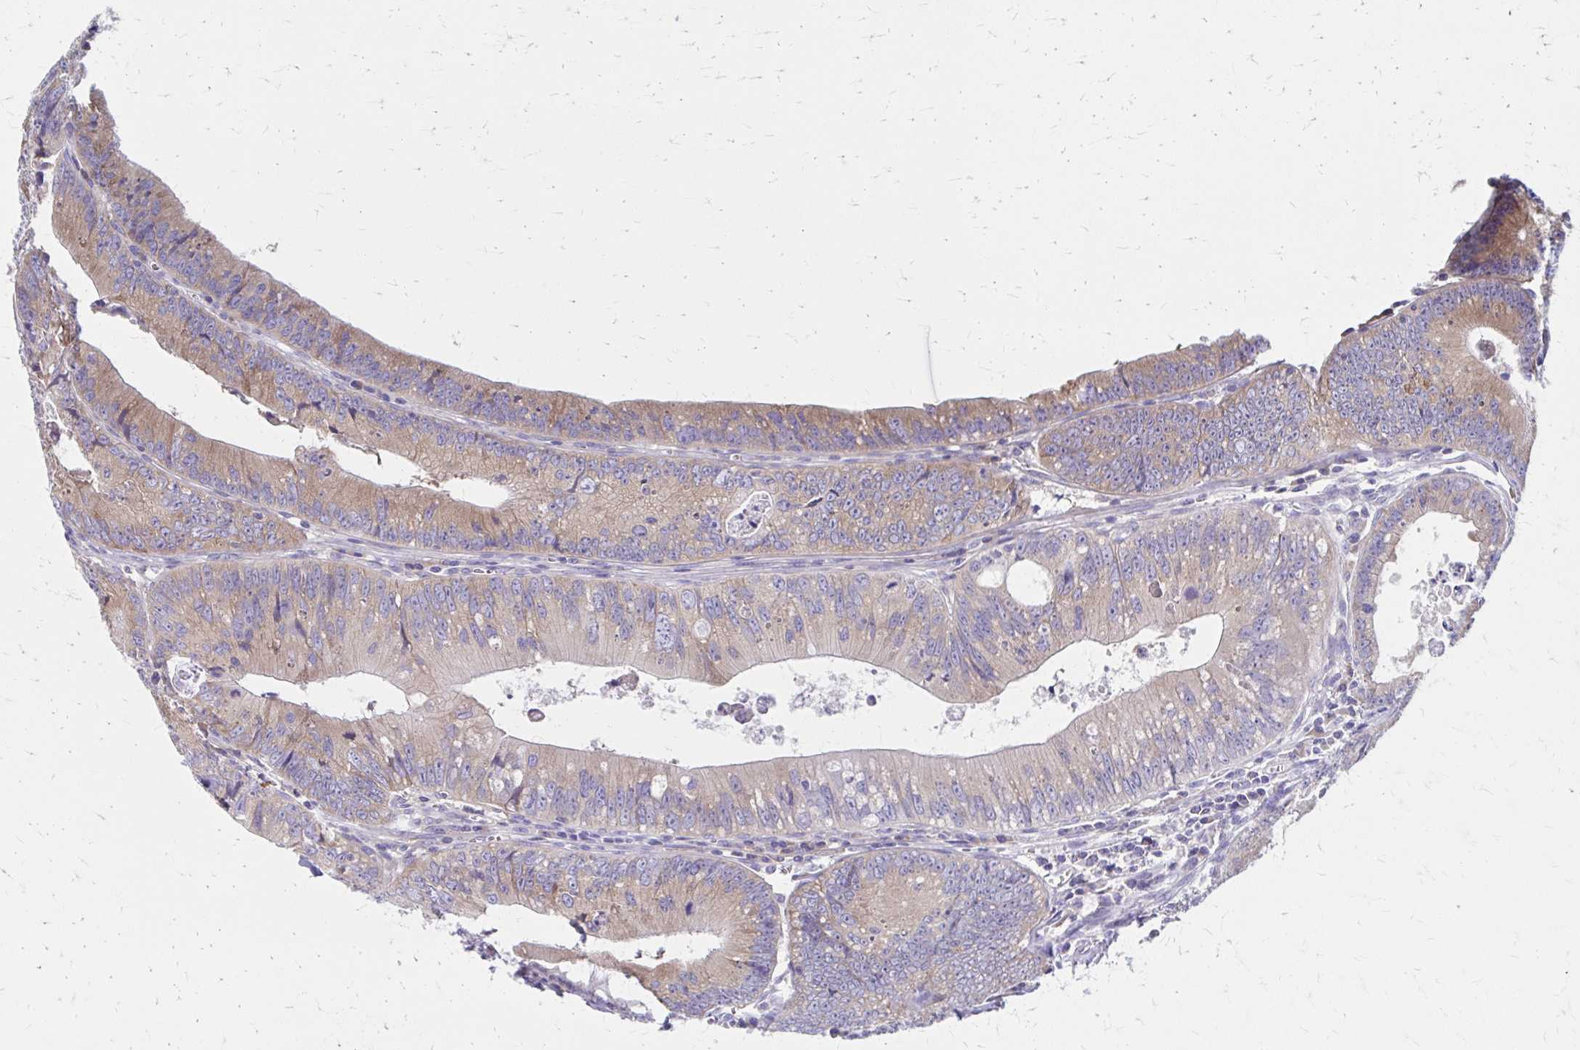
{"staining": {"intensity": "moderate", "quantity": "<25%", "location": "cytoplasmic/membranous"}, "tissue": "colorectal cancer", "cell_type": "Tumor cells", "image_type": "cancer", "snomed": [{"axis": "morphology", "description": "Adenocarcinoma, NOS"}, {"axis": "topography", "description": "Rectum"}], "caption": "A low amount of moderate cytoplasmic/membranous staining is seen in approximately <25% of tumor cells in colorectal adenocarcinoma tissue. Using DAB (brown) and hematoxylin (blue) stains, captured at high magnification using brightfield microscopy.", "gene": "RPL27A", "patient": {"sex": "female", "age": 81}}